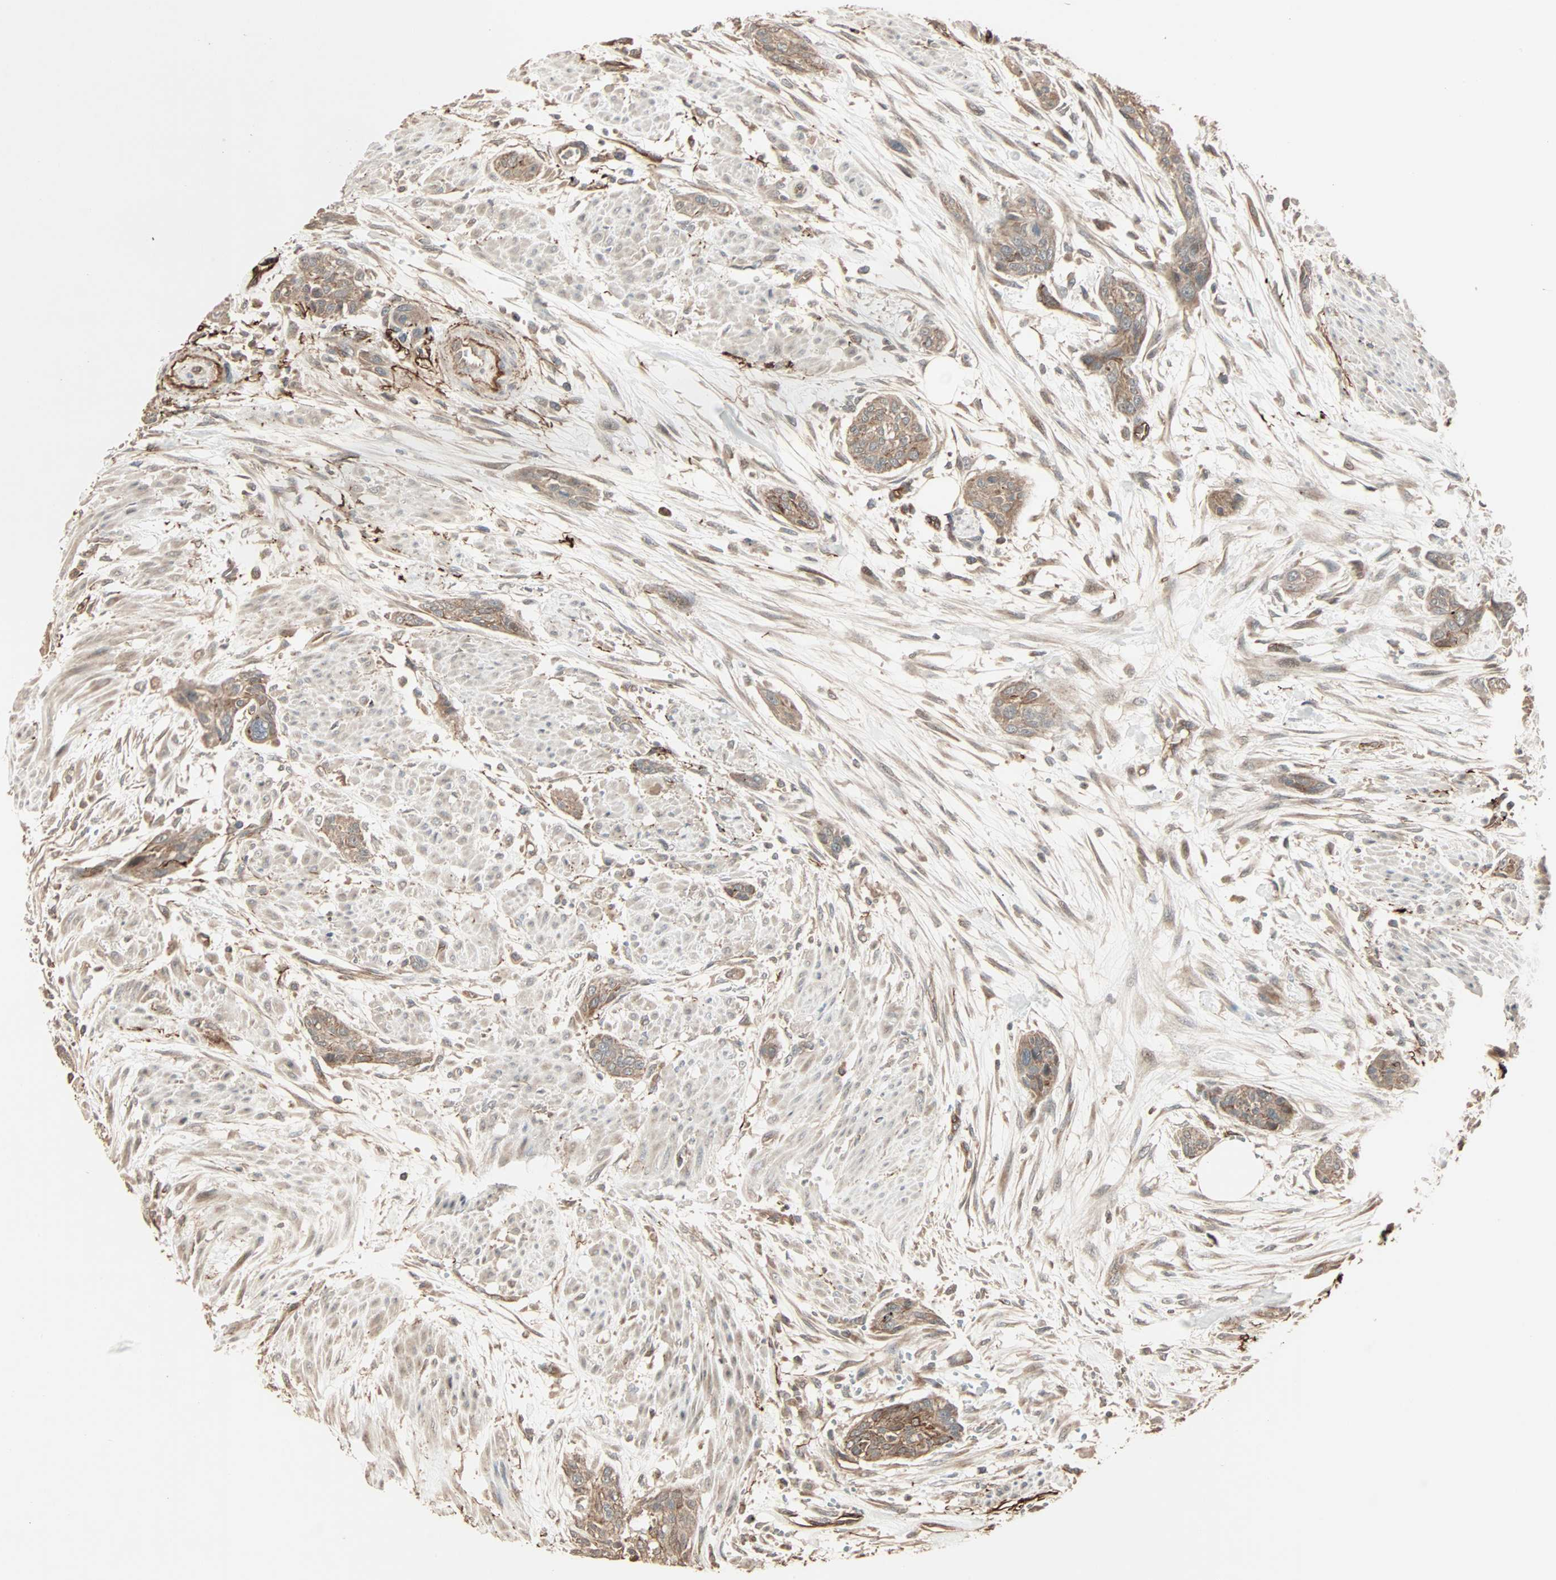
{"staining": {"intensity": "moderate", "quantity": ">75%", "location": "cytoplasmic/membranous"}, "tissue": "urothelial cancer", "cell_type": "Tumor cells", "image_type": "cancer", "snomed": [{"axis": "morphology", "description": "Urothelial carcinoma, High grade"}, {"axis": "topography", "description": "Urinary bladder"}], "caption": "About >75% of tumor cells in human urothelial cancer reveal moderate cytoplasmic/membranous protein staining as visualized by brown immunohistochemical staining.", "gene": "CALCRL", "patient": {"sex": "male", "age": 35}}